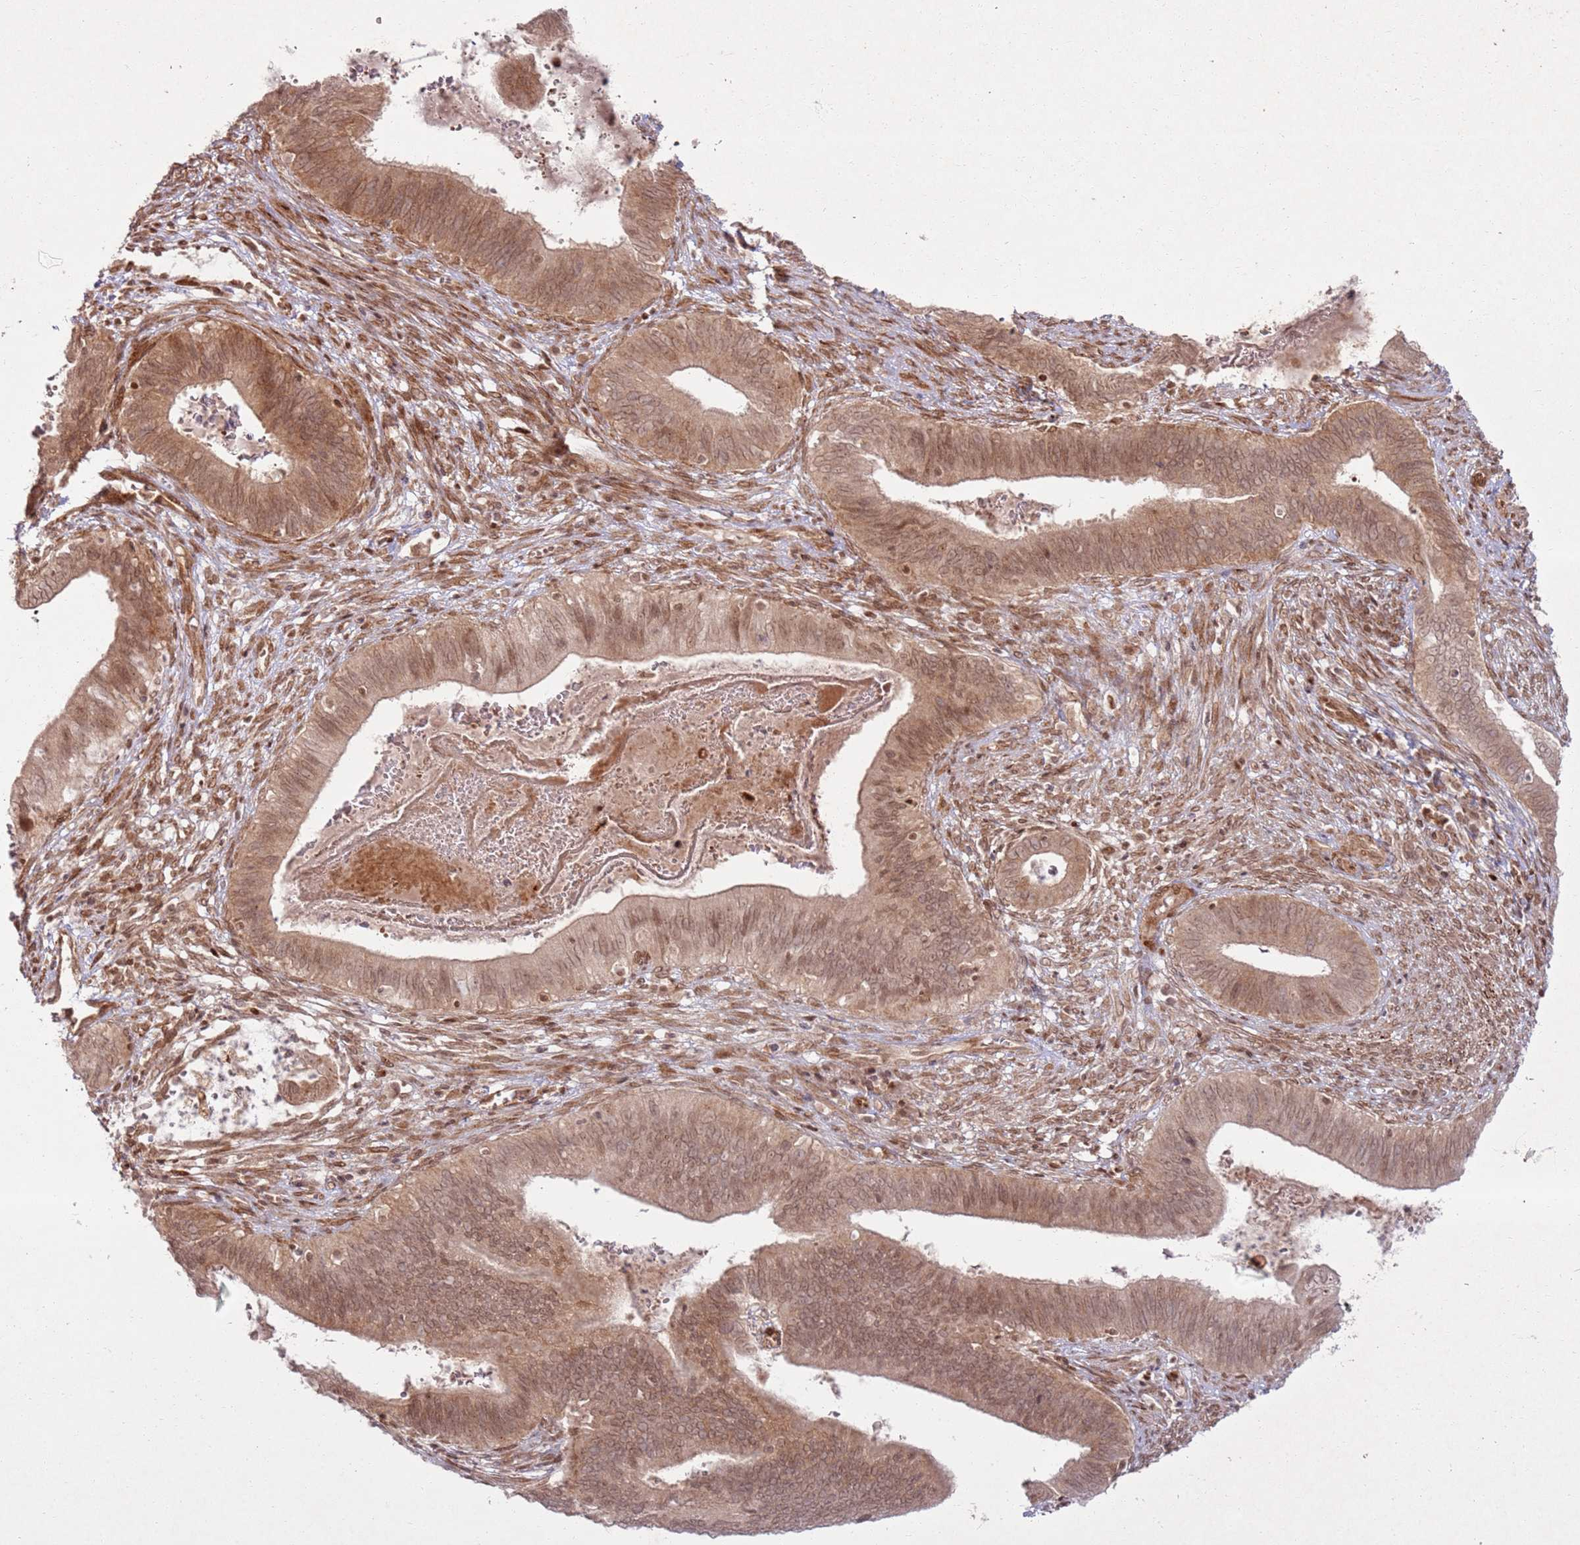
{"staining": {"intensity": "moderate", "quantity": ">75%", "location": "cytoplasmic/membranous,nuclear"}, "tissue": "cervical cancer", "cell_type": "Tumor cells", "image_type": "cancer", "snomed": [{"axis": "morphology", "description": "Adenocarcinoma, NOS"}, {"axis": "topography", "description": "Cervix"}], "caption": "Adenocarcinoma (cervical) tissue reveals moderate cytoplasmic/membranous and nuclear positivity in approximately >75% of tumor cells, visualized by immunohistochemistry.", "gene": "KLHL36", "patient": {"sex": "female", "age": 42}}